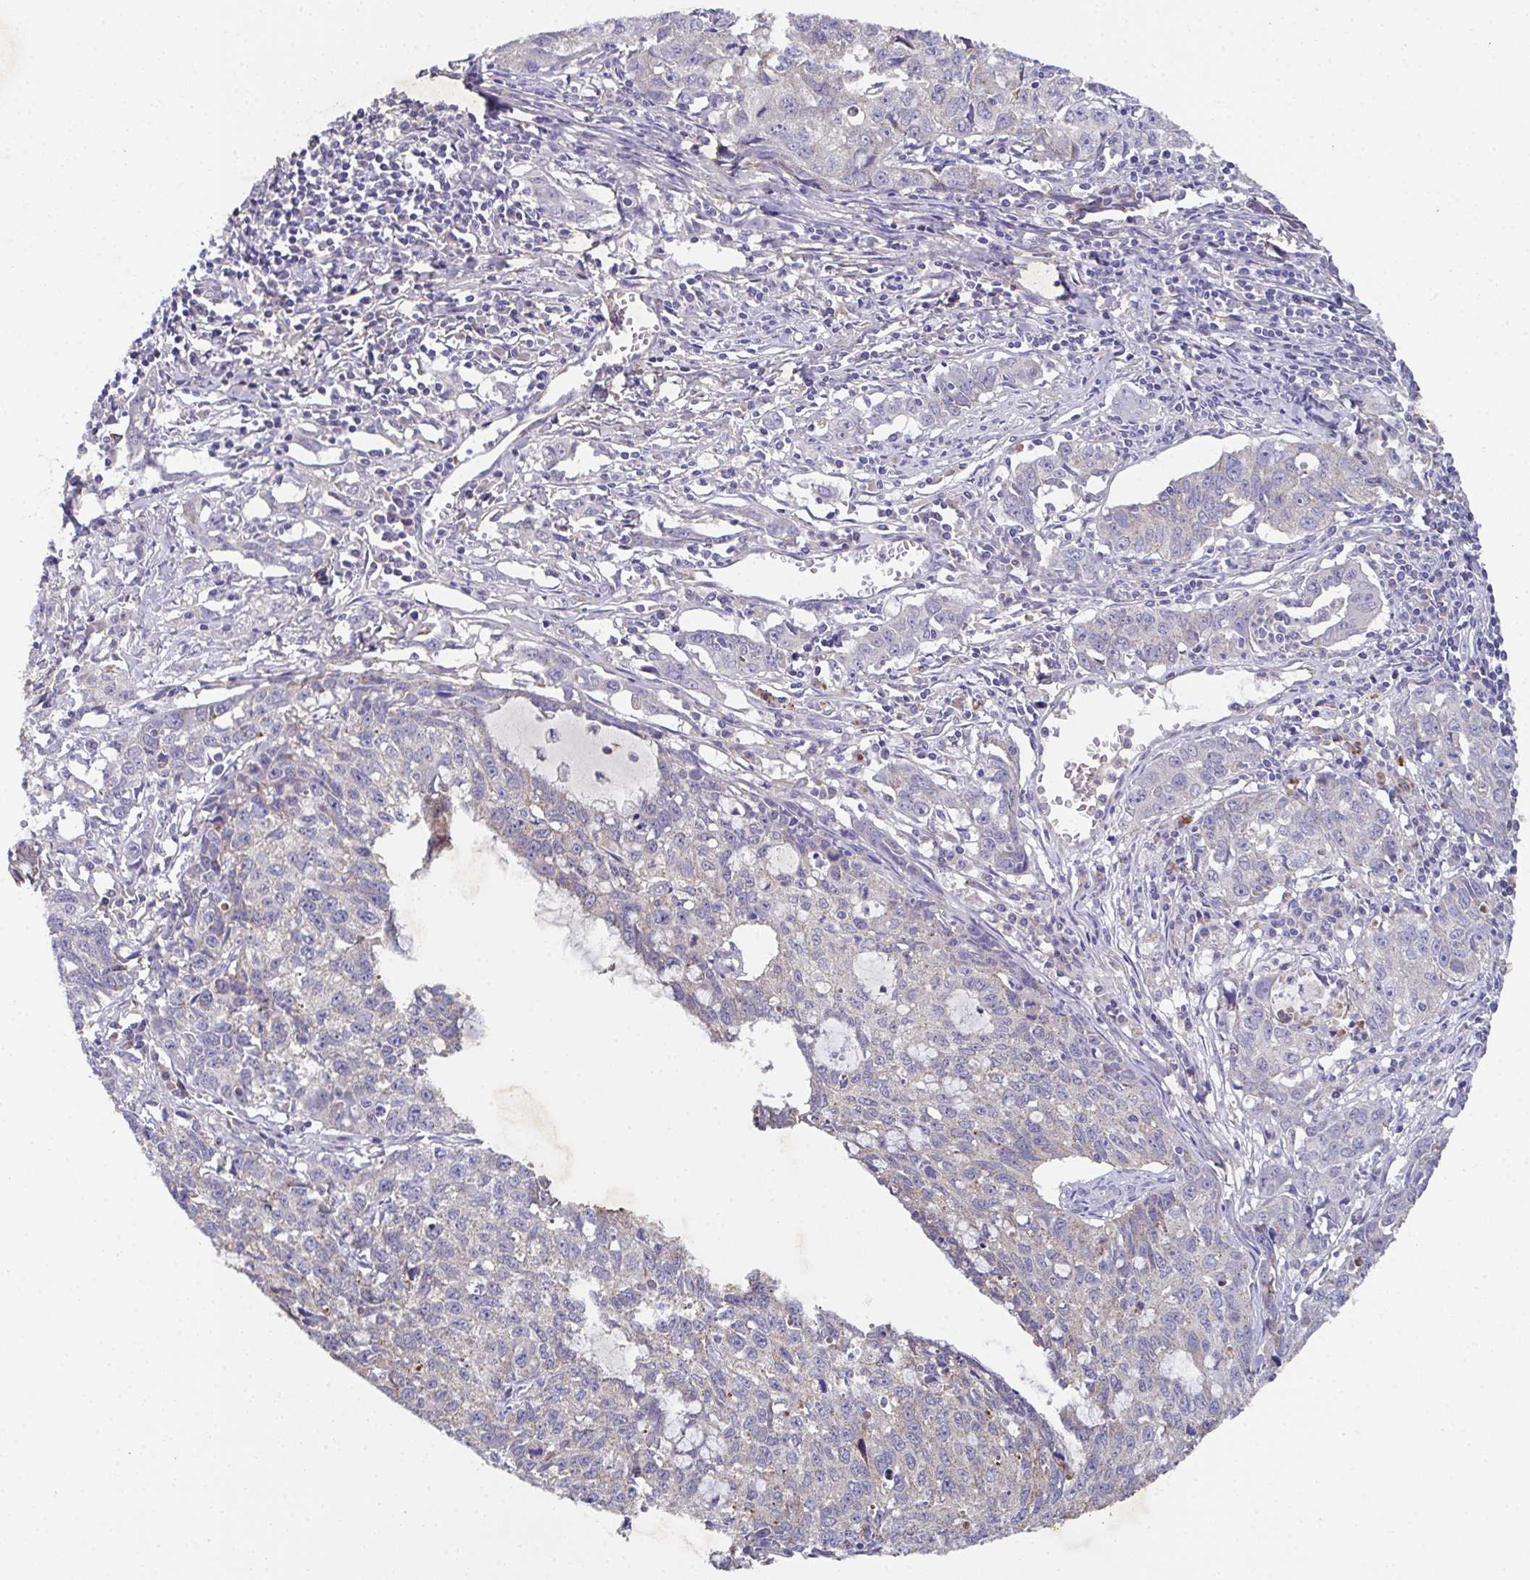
{"staining": {"intensity": "negative", "quantity": "none", "location": "none"}, "tissue": "cervical cancer", "cell_type": "Tumor cells", "image_type": "cancer", "snomed": [{"axis": "morphology", "description": "Squamous cell carcinoma, NOS"}, {"axis": "topography", "description": "Cervix"}], "caption": "Immunohistochemical staining of human cervical cancer (squamous cell carcinoma) shows no significant staining in tumor cells. (DAB immunohistochemistry (IHC) with hematoxylin counter stain).", "gene": "MT-ND3", "patient": {"sex": "female", "age": 28}}